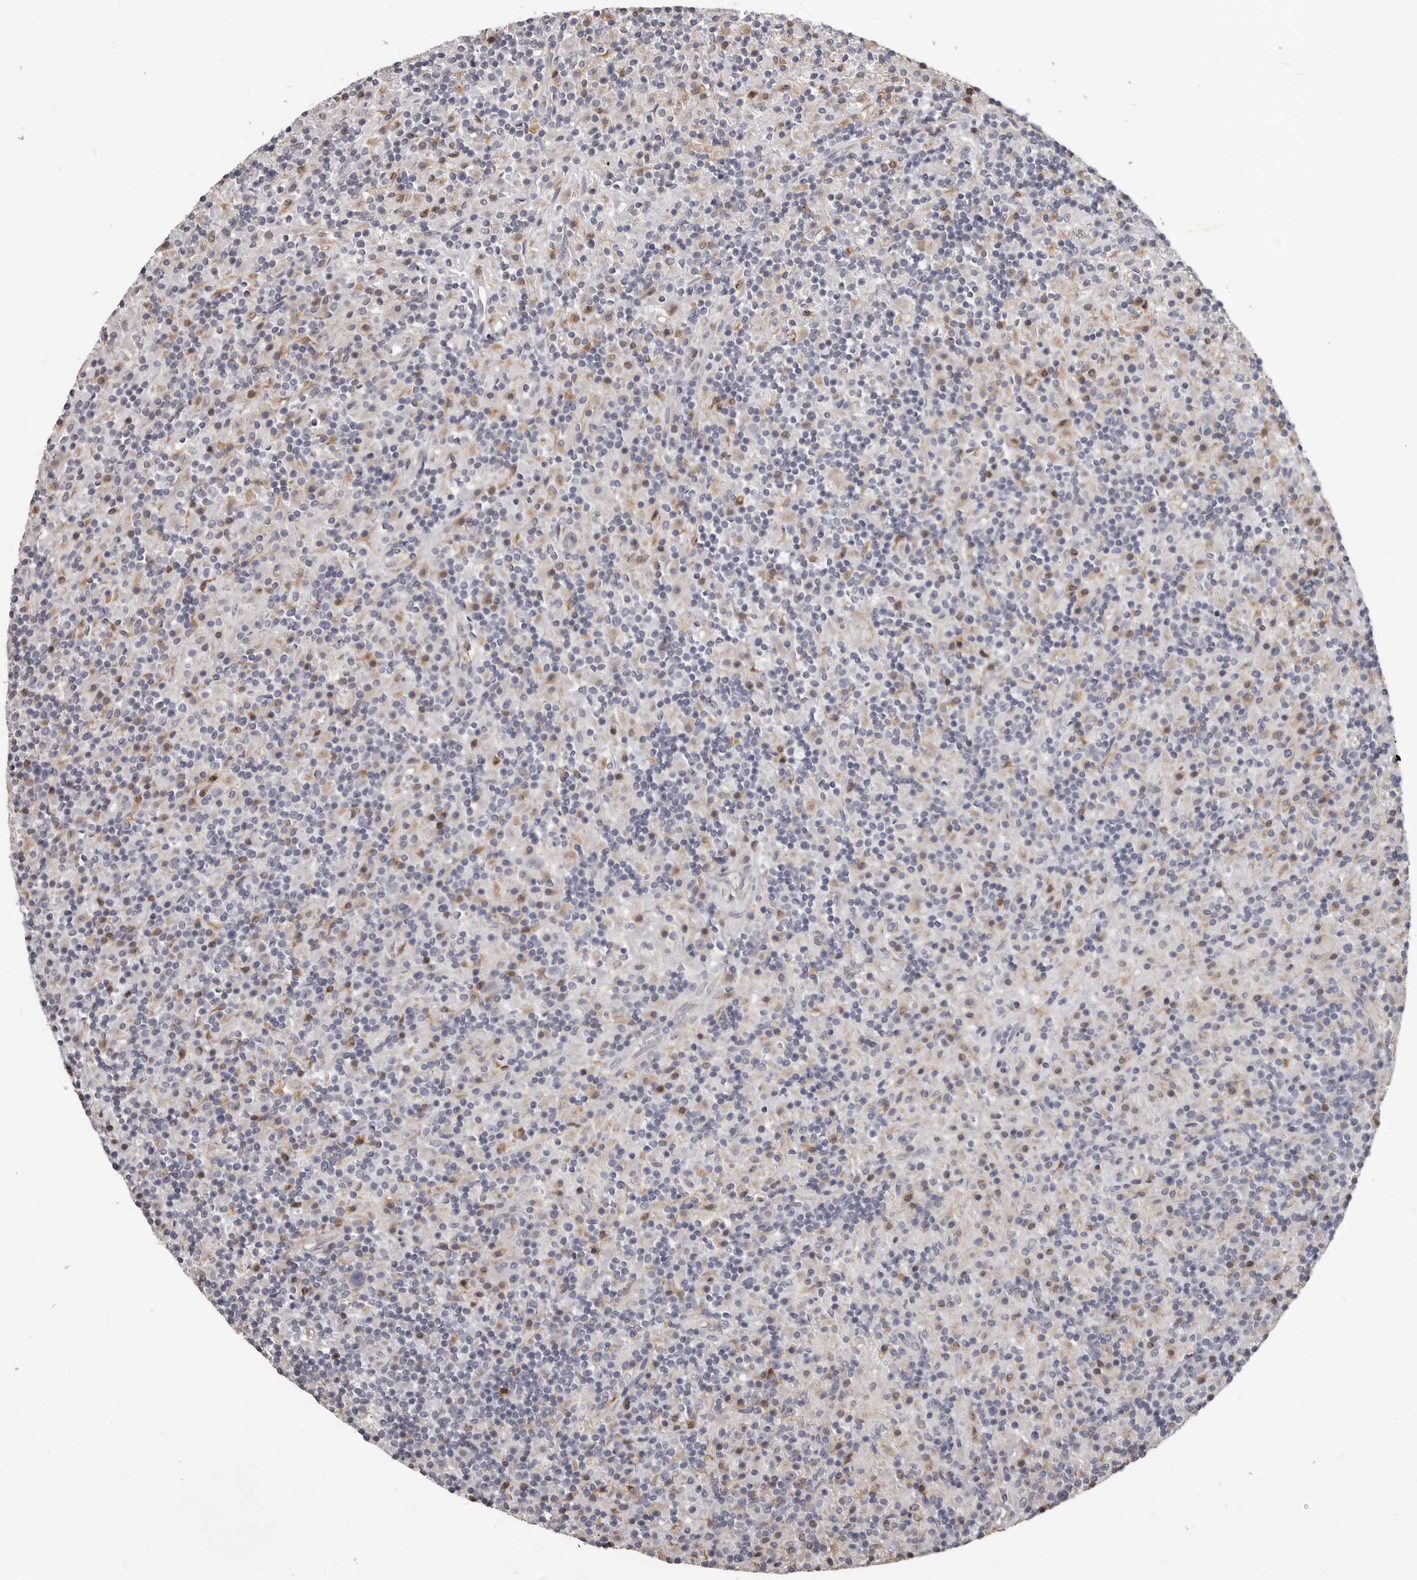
{"staining": {"intensity": "negative", "quantity": "none", "location": "none"}, "tissue": "lymphoma", "cell_type": "Tumor cells", "image_type": "cancer", "snomed": [{"axis": "morphology", "description": "Hodgkin's disease, NOS"}, {"axis": "topography", "description": "Lymph node"}], "caption": "This micrograph is of lymphoma stained with immunohistochemistry to label a protein in brown with the nuclei are counter-stained blue. There is no expression in tumor cells.", "gene": "GPR157", "patient": {"sex": "male", "age": 70}}